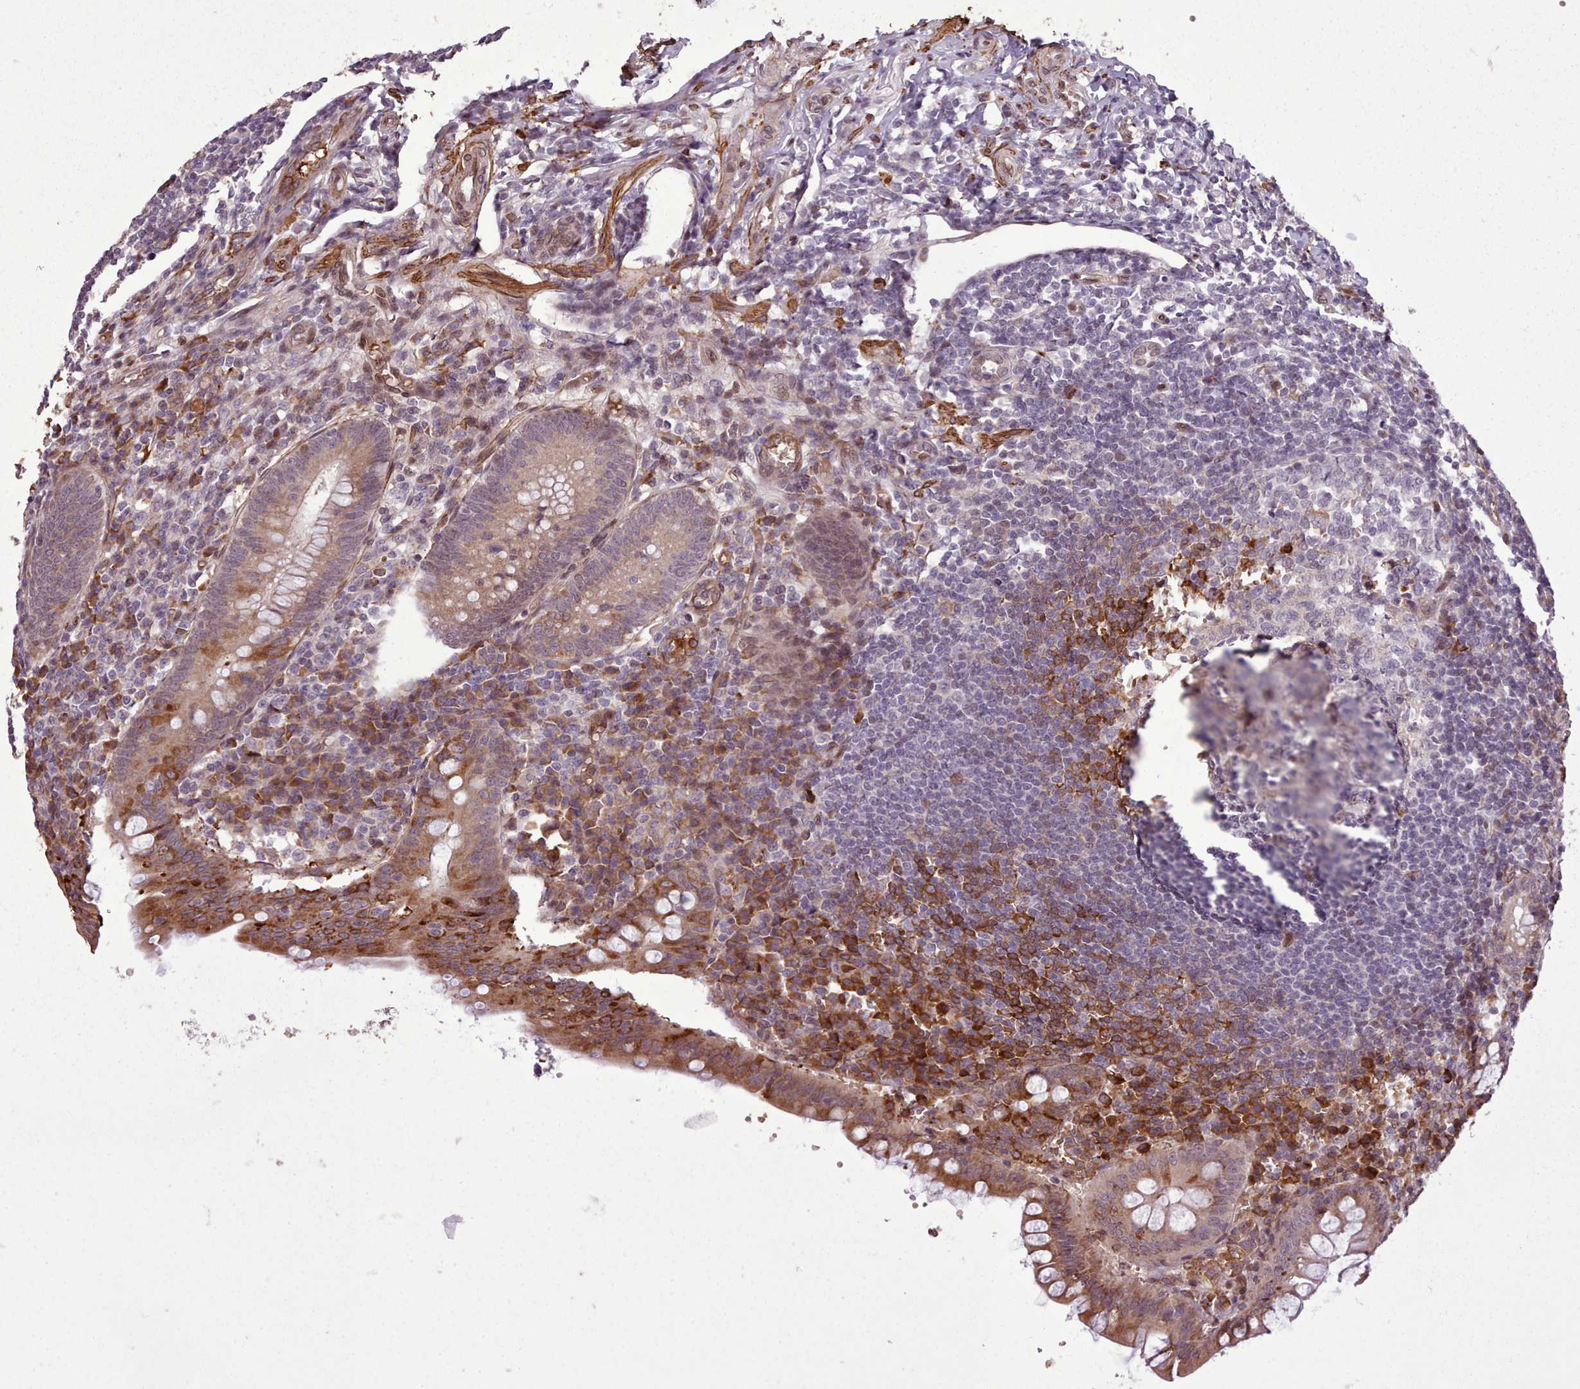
{"staining": {"intensity": "moderate", "quantity": ">75%", "location": "cytoplasmic/membranous"}, "tissue": "appendix", "cell_type": "Glandular cells", "image_type": "normal", "snomed": [{"axis": "morphology", "description": "Normal tissue, NOS"}, {"axis": "topography", "description": "Appendix"}], "caption": "Immunohistochemistry (IHC) micrograph of unremarkable appendix: human appendix stained using immunohistochemistry (IHC) demonstrates medium levels of moderate protein expression localized specifically in the cytoplasmic/membranous of glandular cells, appearing as a cytoplasmic/membranous brown color.", "gene": "CABP1", "patient": {"sex": "female", "age": 33}}